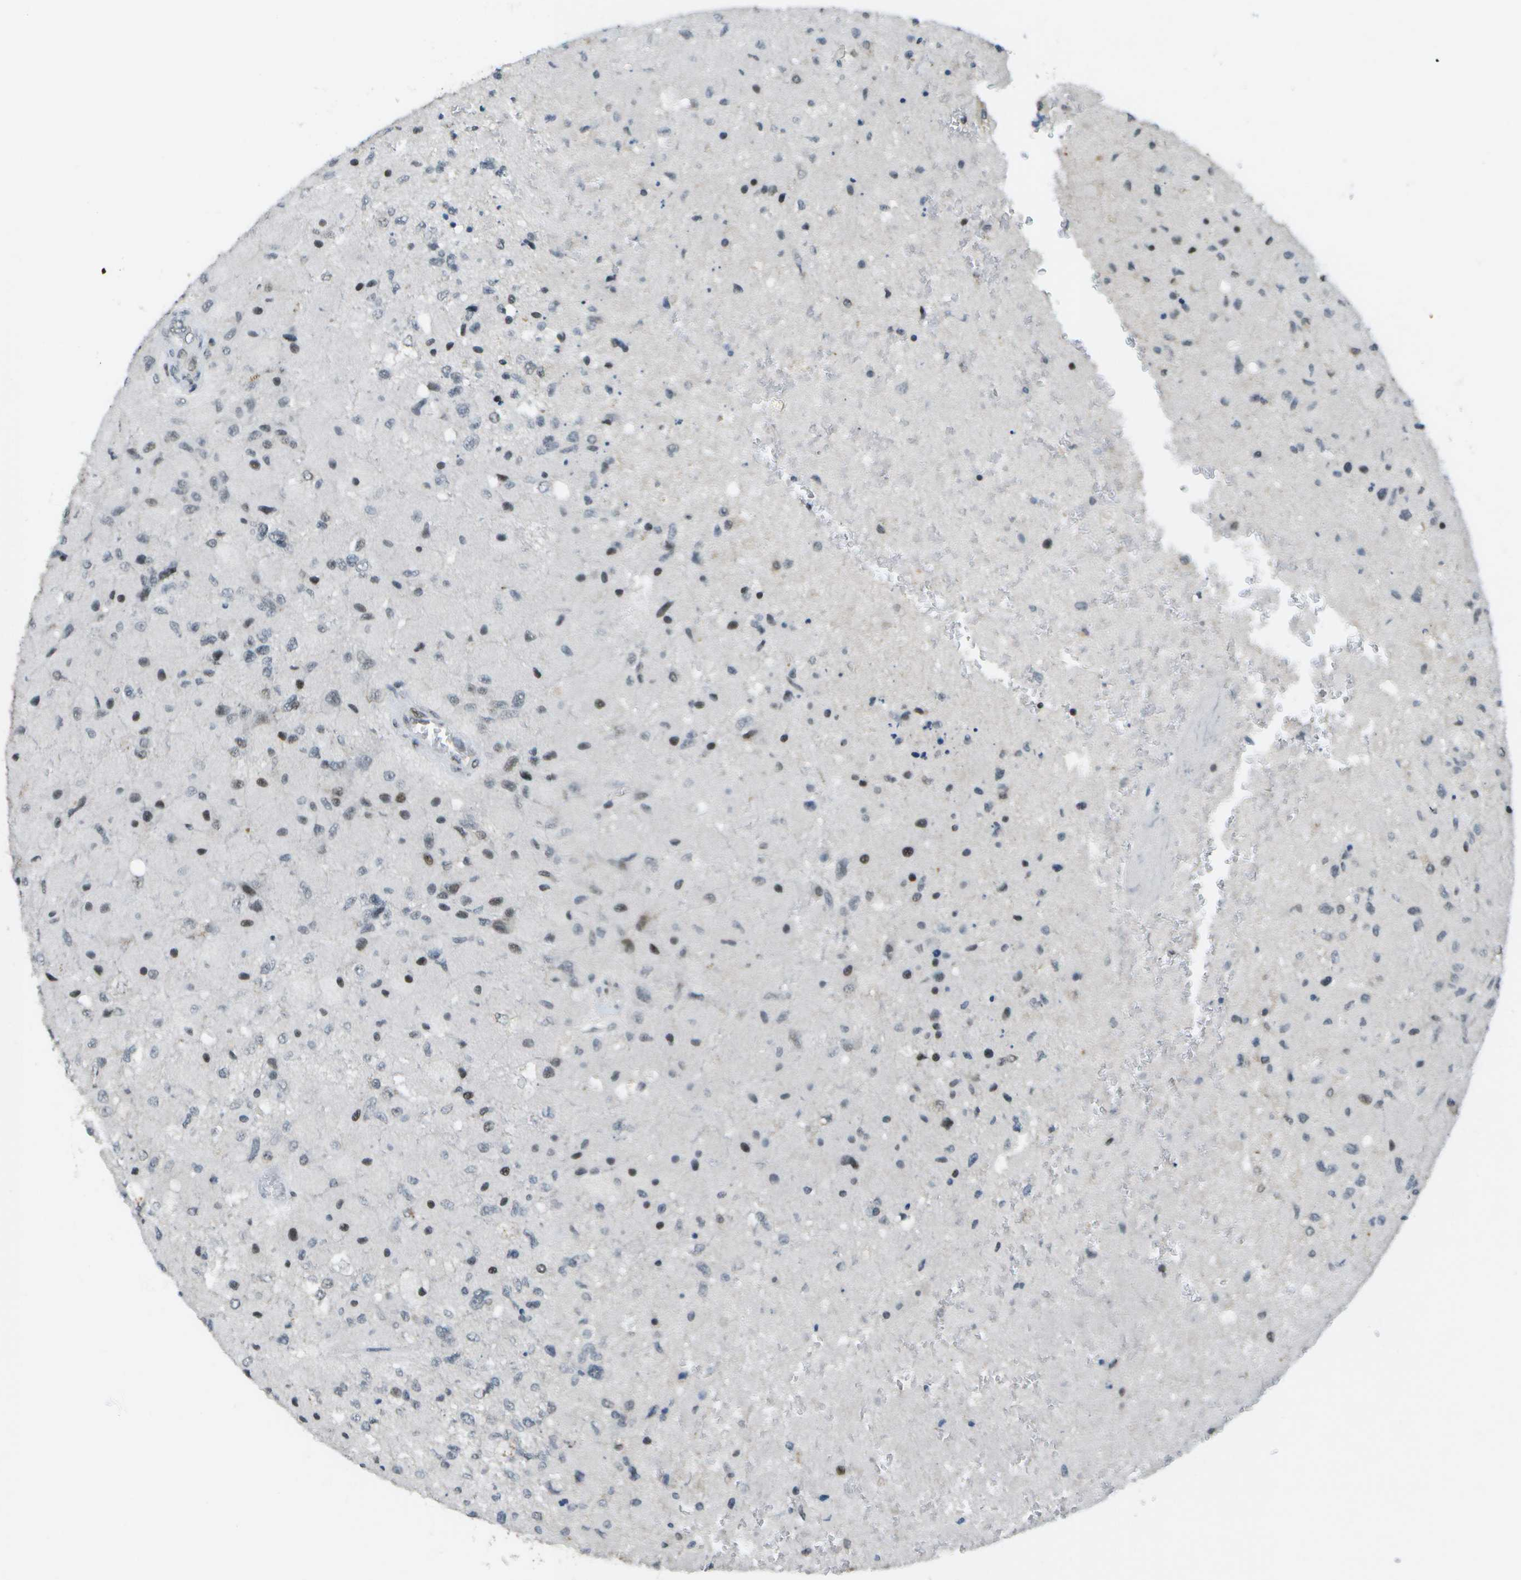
{"staining": {"intensity": "moderate", "quantity": "<25%", "location": "nuclear"}, "tissue": "glioma", "cell_type": "Tumor cells", "image_type": "cancer", "snomed": [{"axis": "morphology", "description": "Normal tissue, NOS"}, {"axis": "morphology", "description": "Glioma, malignant, High grade"}, {"axis": "topography", "description": "Cerebral cortex"}], "caption": "Immunohistochemistry (IHC) (DAB (3,3'-diaminobenzidine)) staining of human glioma shows moderate nuclear protein staining in about <25% of tumor cells.", "gene": "IRF7", "patient": {"sex": "male", "age": 77}}